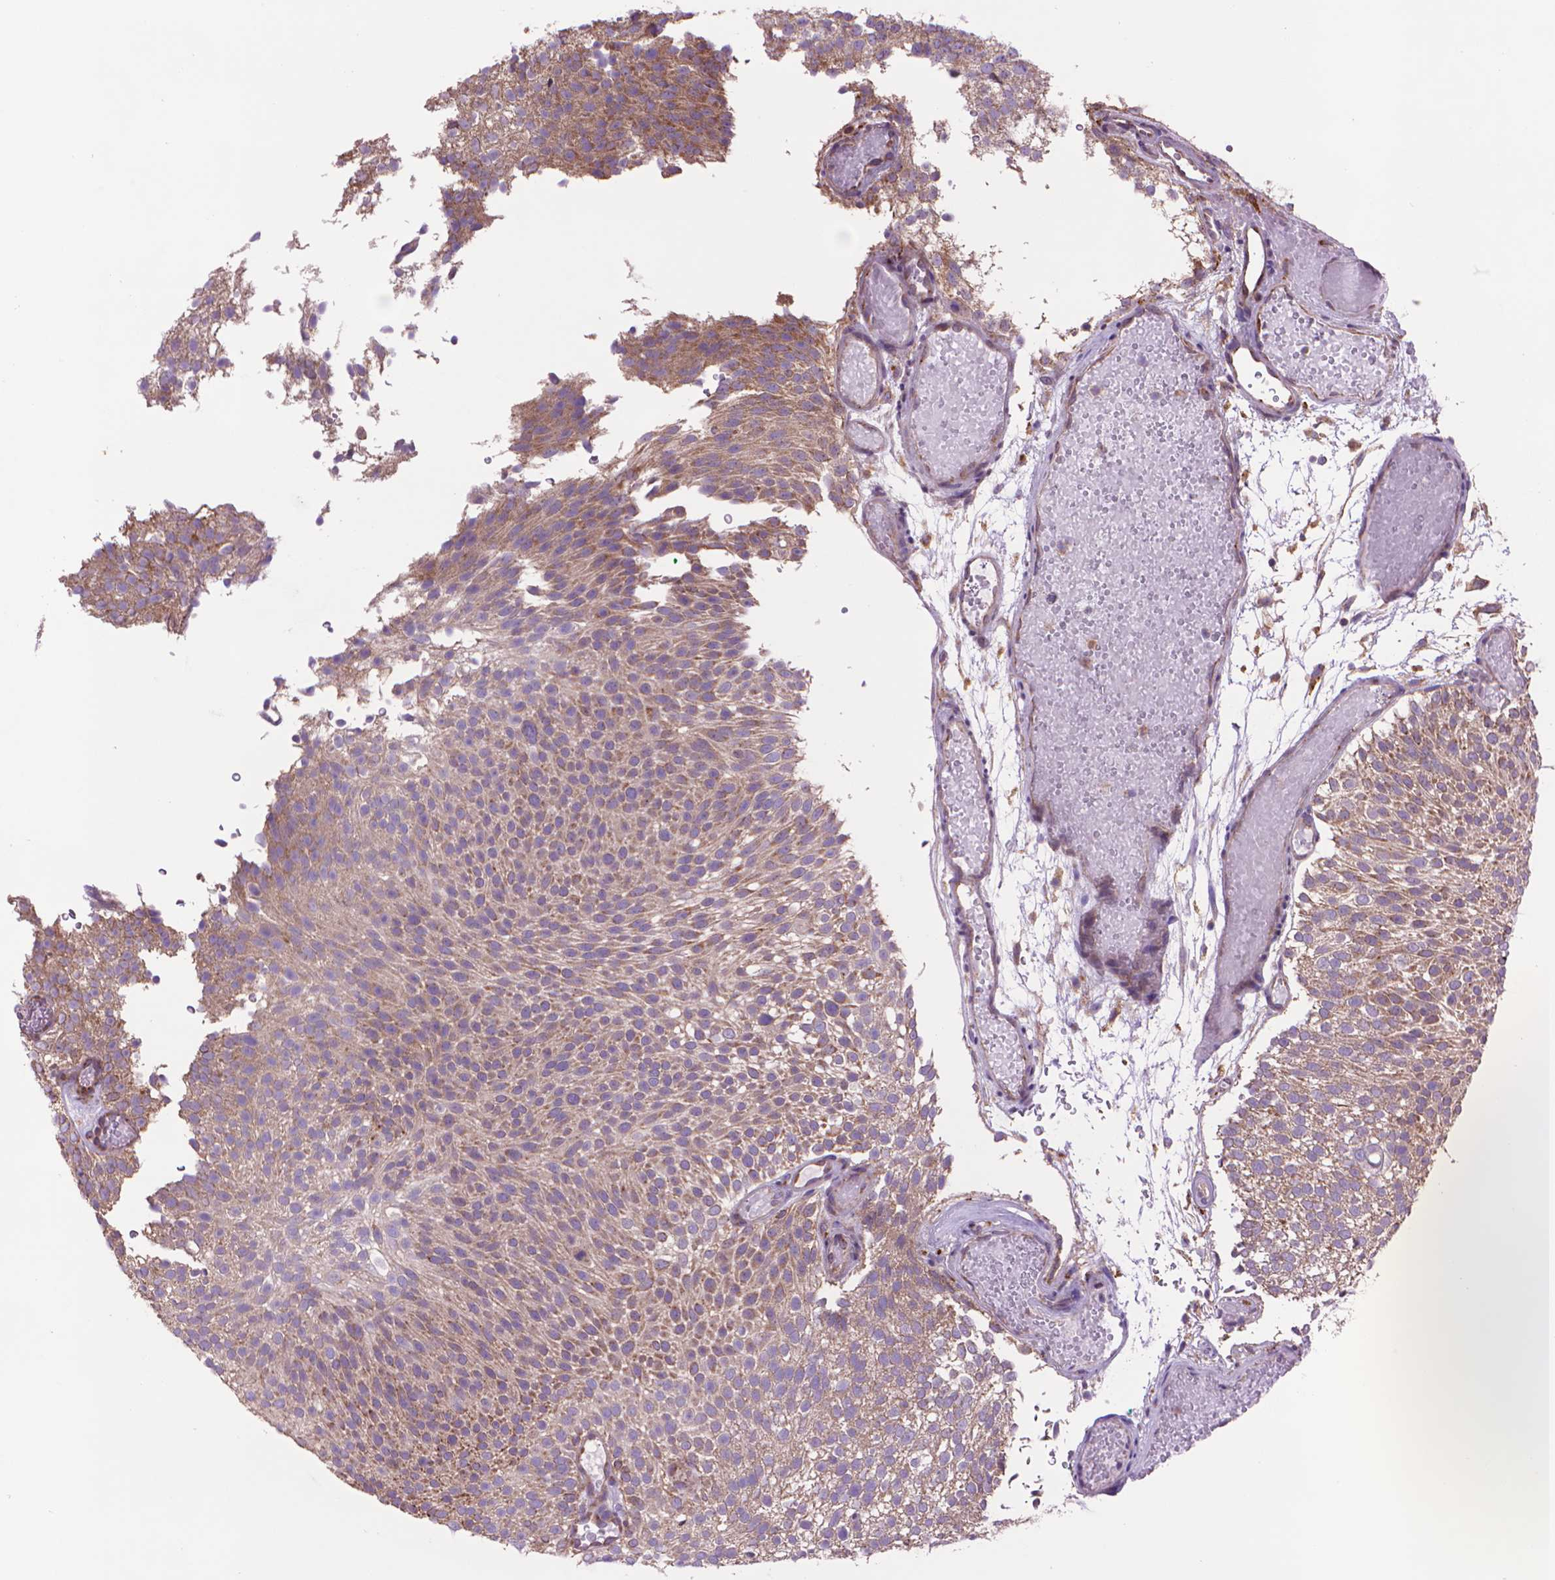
{"staining": {"intensity": "moderate", "quantity": "25%-75%", "location": "cytoplasmic/membranous"}, "tissue": "urothelial cancer", "cell_type": "Tumor cells", "image_type": "cancer", "snomed": [{"axis": "morphology", "description": "Urothelial carcinoma, Low grade"}, {"axis": "topography", "description": "Urinary bladder"}], "caption": "Urothelial carcinoma (low-grade) was stained to show a protein in brown. There is medium levels of moderate cytoplasmic/membranous positivity in about 25%-75% of tumor cells.", "gene": "GLB1", "patient": {"sex": "male", "age": 78}}